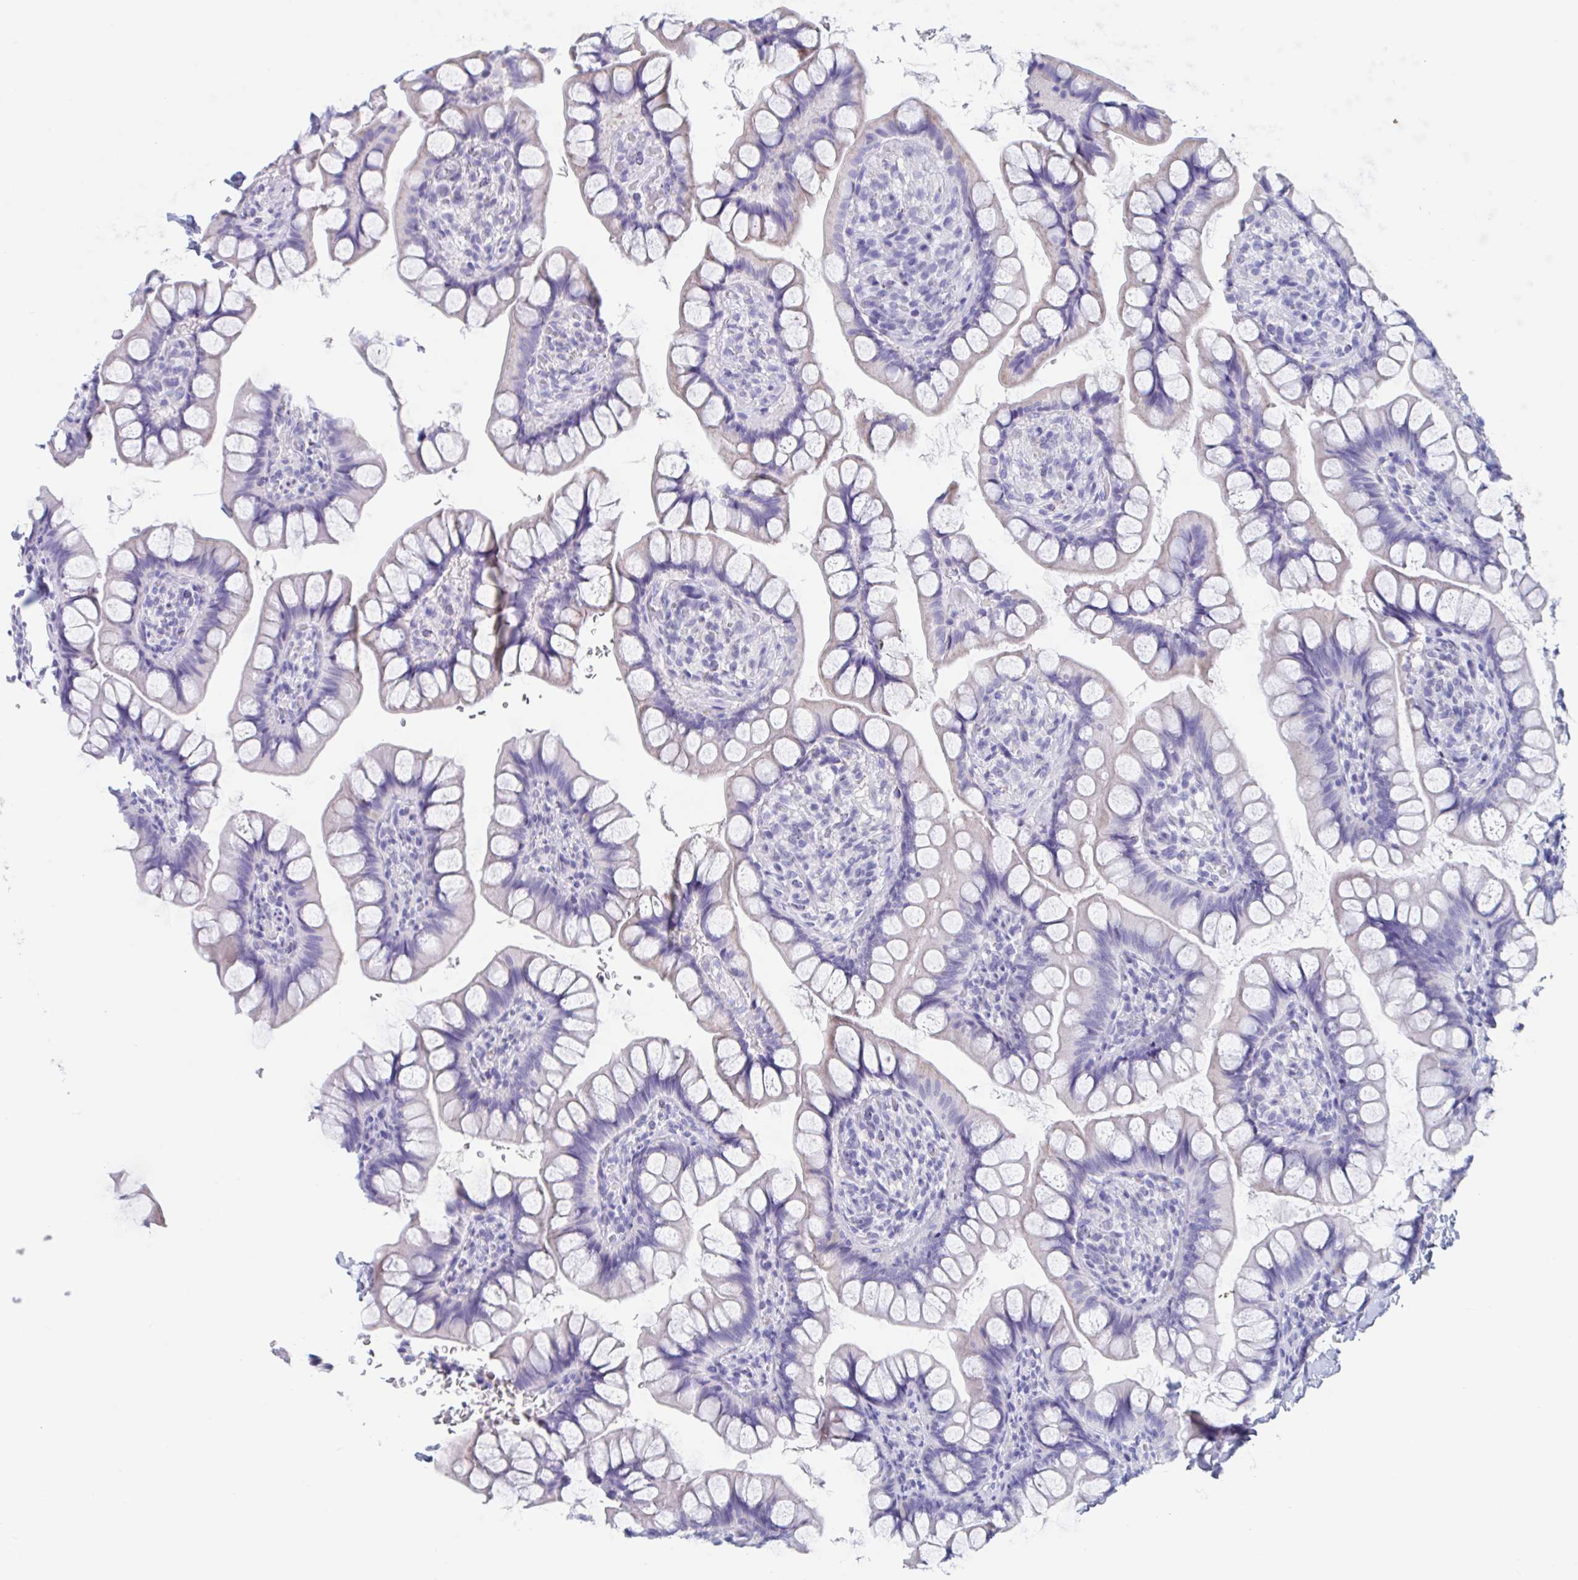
{"staining": {"intensity": "negative", "quantity": "none", "location": "none"}, "tissue": "small intestine", "cell_type": "Glandular cells", "image_type": "normal", "snomed": [{"axis": "morphology", "description": "Normal tissue, NOS"}, {"axis": "topography", "description": "Small intestine"}], "caption": "An immunohistochemistry (IHC) image of benign small intestine is shown. There is no staining in glandular cells of small intestine.", "gene": "ZNHIT2", "patient": {"sex": "male", "age": 70}}